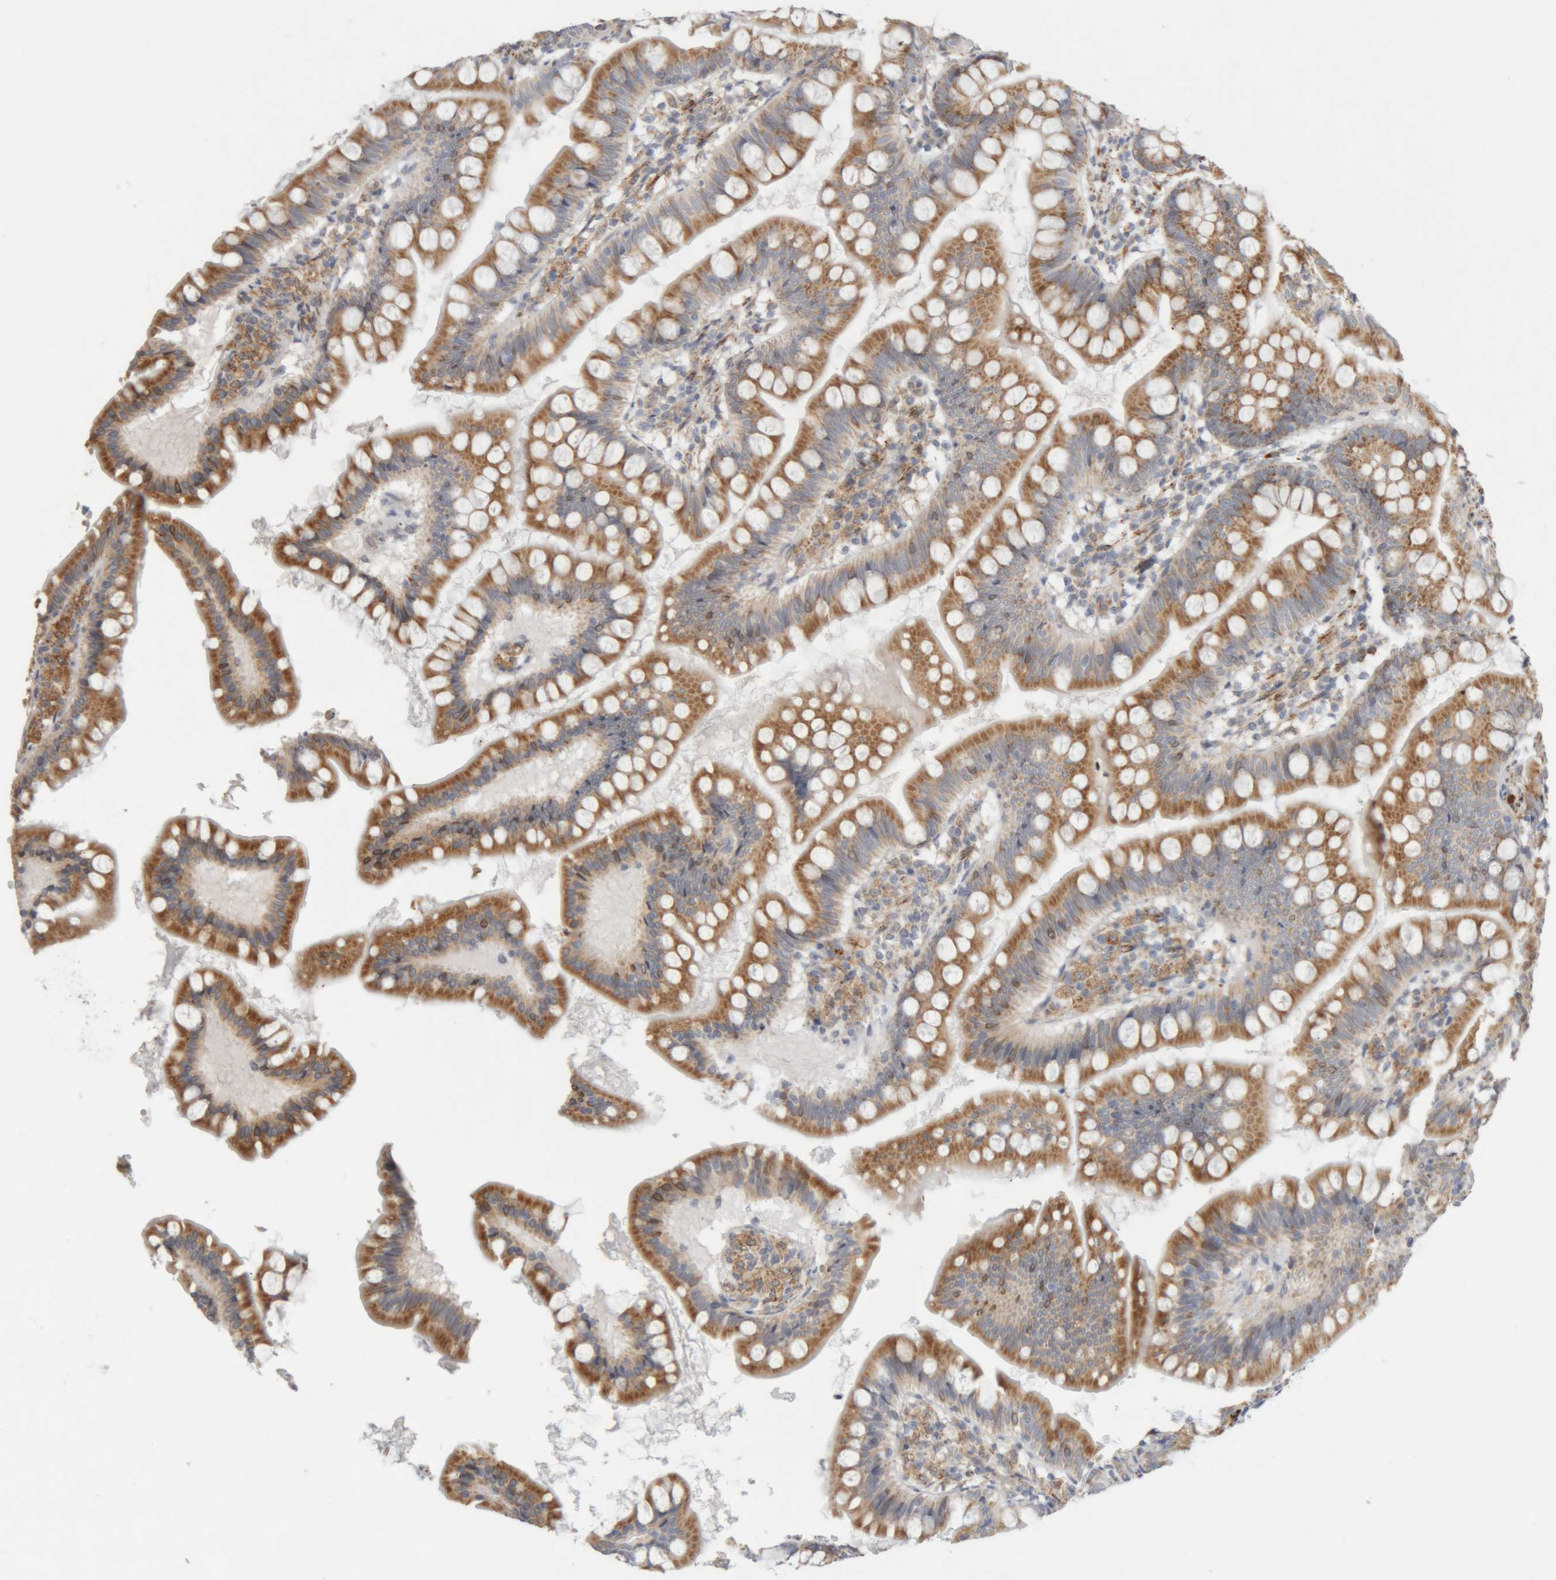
{"staining": {"intensity": "strong", "quantity": ">75%", "location": "cytoplasmic/membranous"}, "tissue": "small intestine", "cell_type": "Glandular cells", "image_type": "normal", "snomed": [{"axis": "morphology", "description": "Normal tissue, NOS"}, {"axis": "topography", "description": "Small intestine"}], "caption": "Immunohistochemistry (IHC) image of unremarkable human small intestine stained for a protein (brown), which shows high levels of strong cytoplasmic/membranous staining in about >75% of glandular cells.", "gene": "RPN2", "patient": {"sex": "male", "age": 7}}